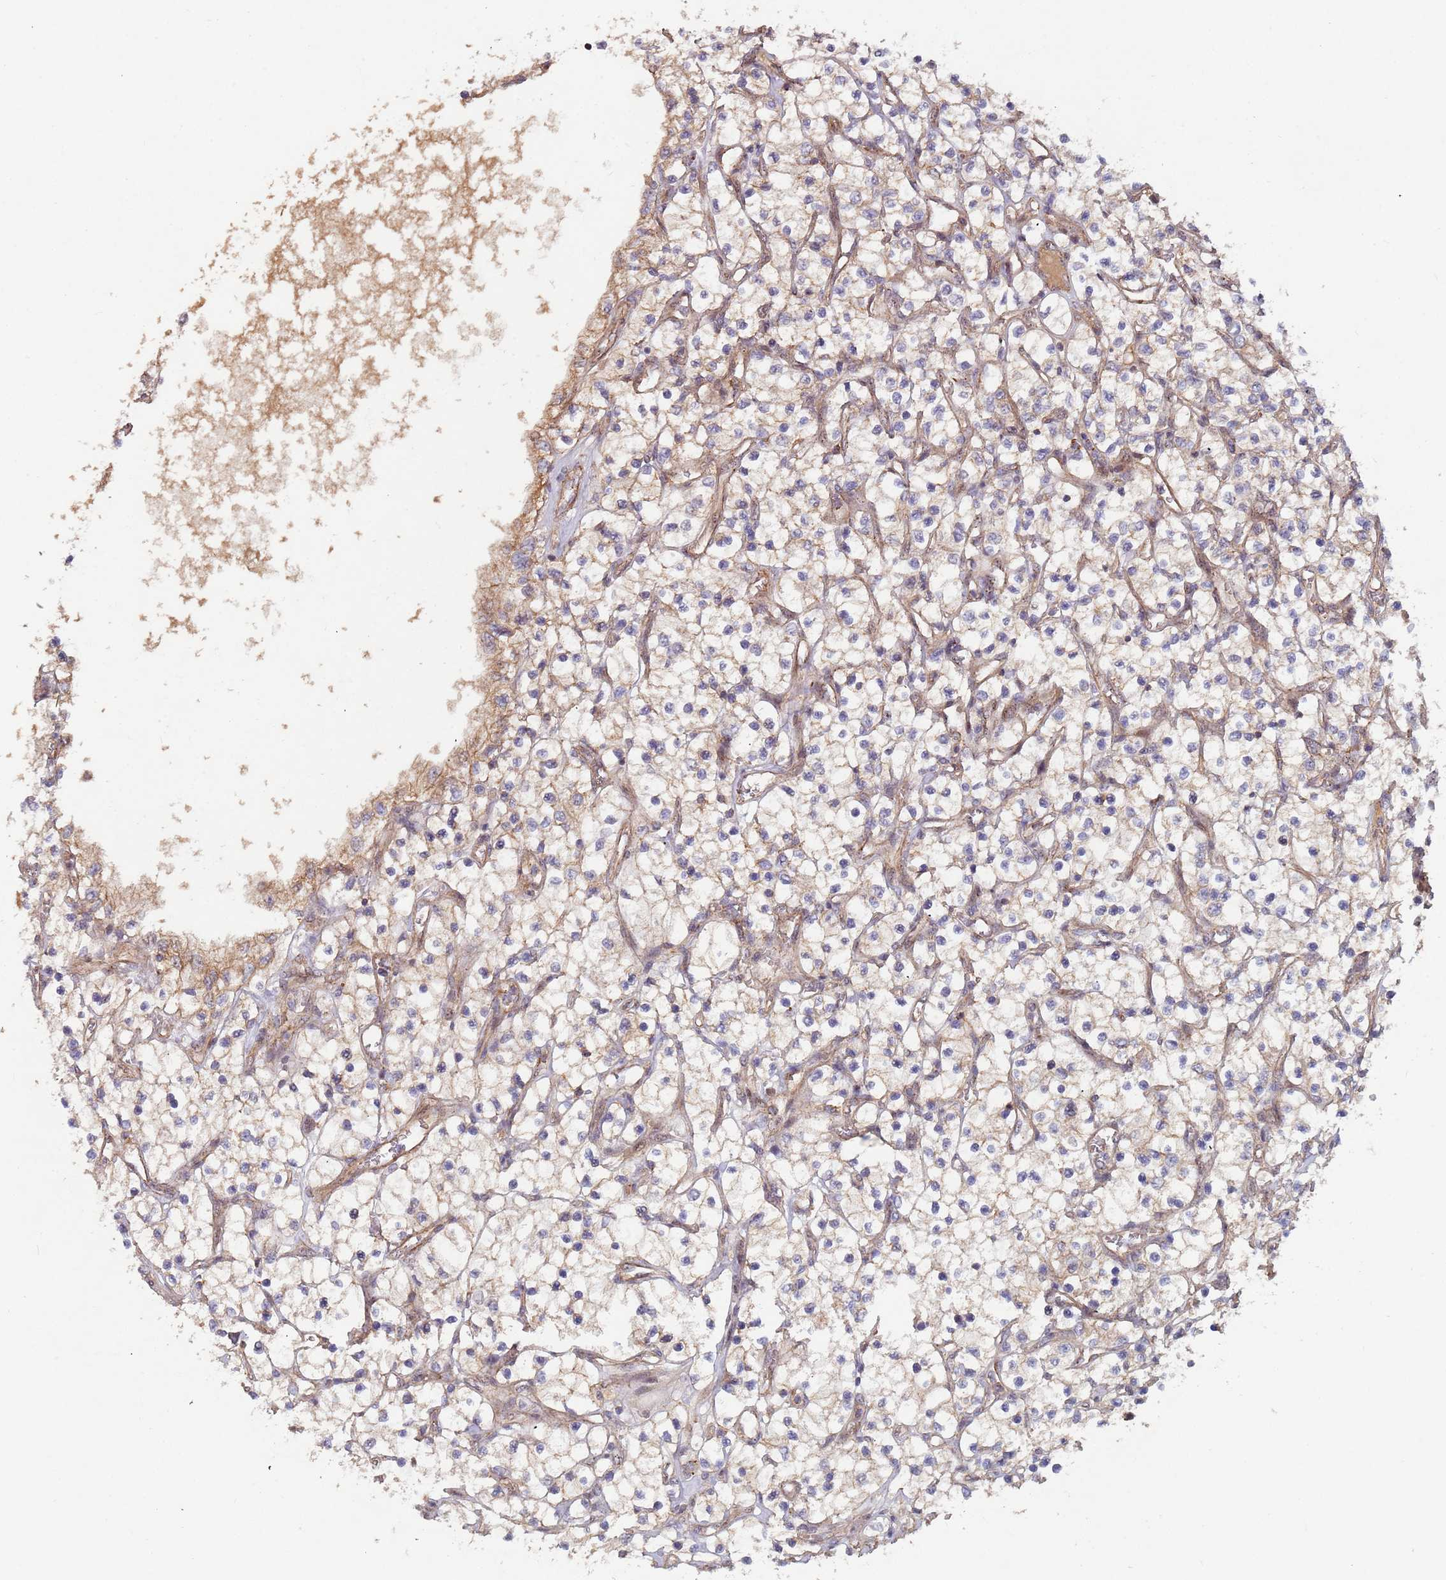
{"staining": {"intensity": "weak", "quantity": "<25%", "location": "cytoplasmic/membranous"}, "tissue": "renal cancer", "cell_type": "Tumor cells", "image_type": "cancer", "snomed": [{"axis": "morphology", "description": "Adenocarcinoma, NOS"}, {"axis": "topography", "description": "Kidney"}], "caption": "Photomicrograph shows no protein positivity in tumor cells of adenocarcinoma (renal) tissue.", "gene": "KANSL1L", "patient": {"sex": "female", "age": 69}}